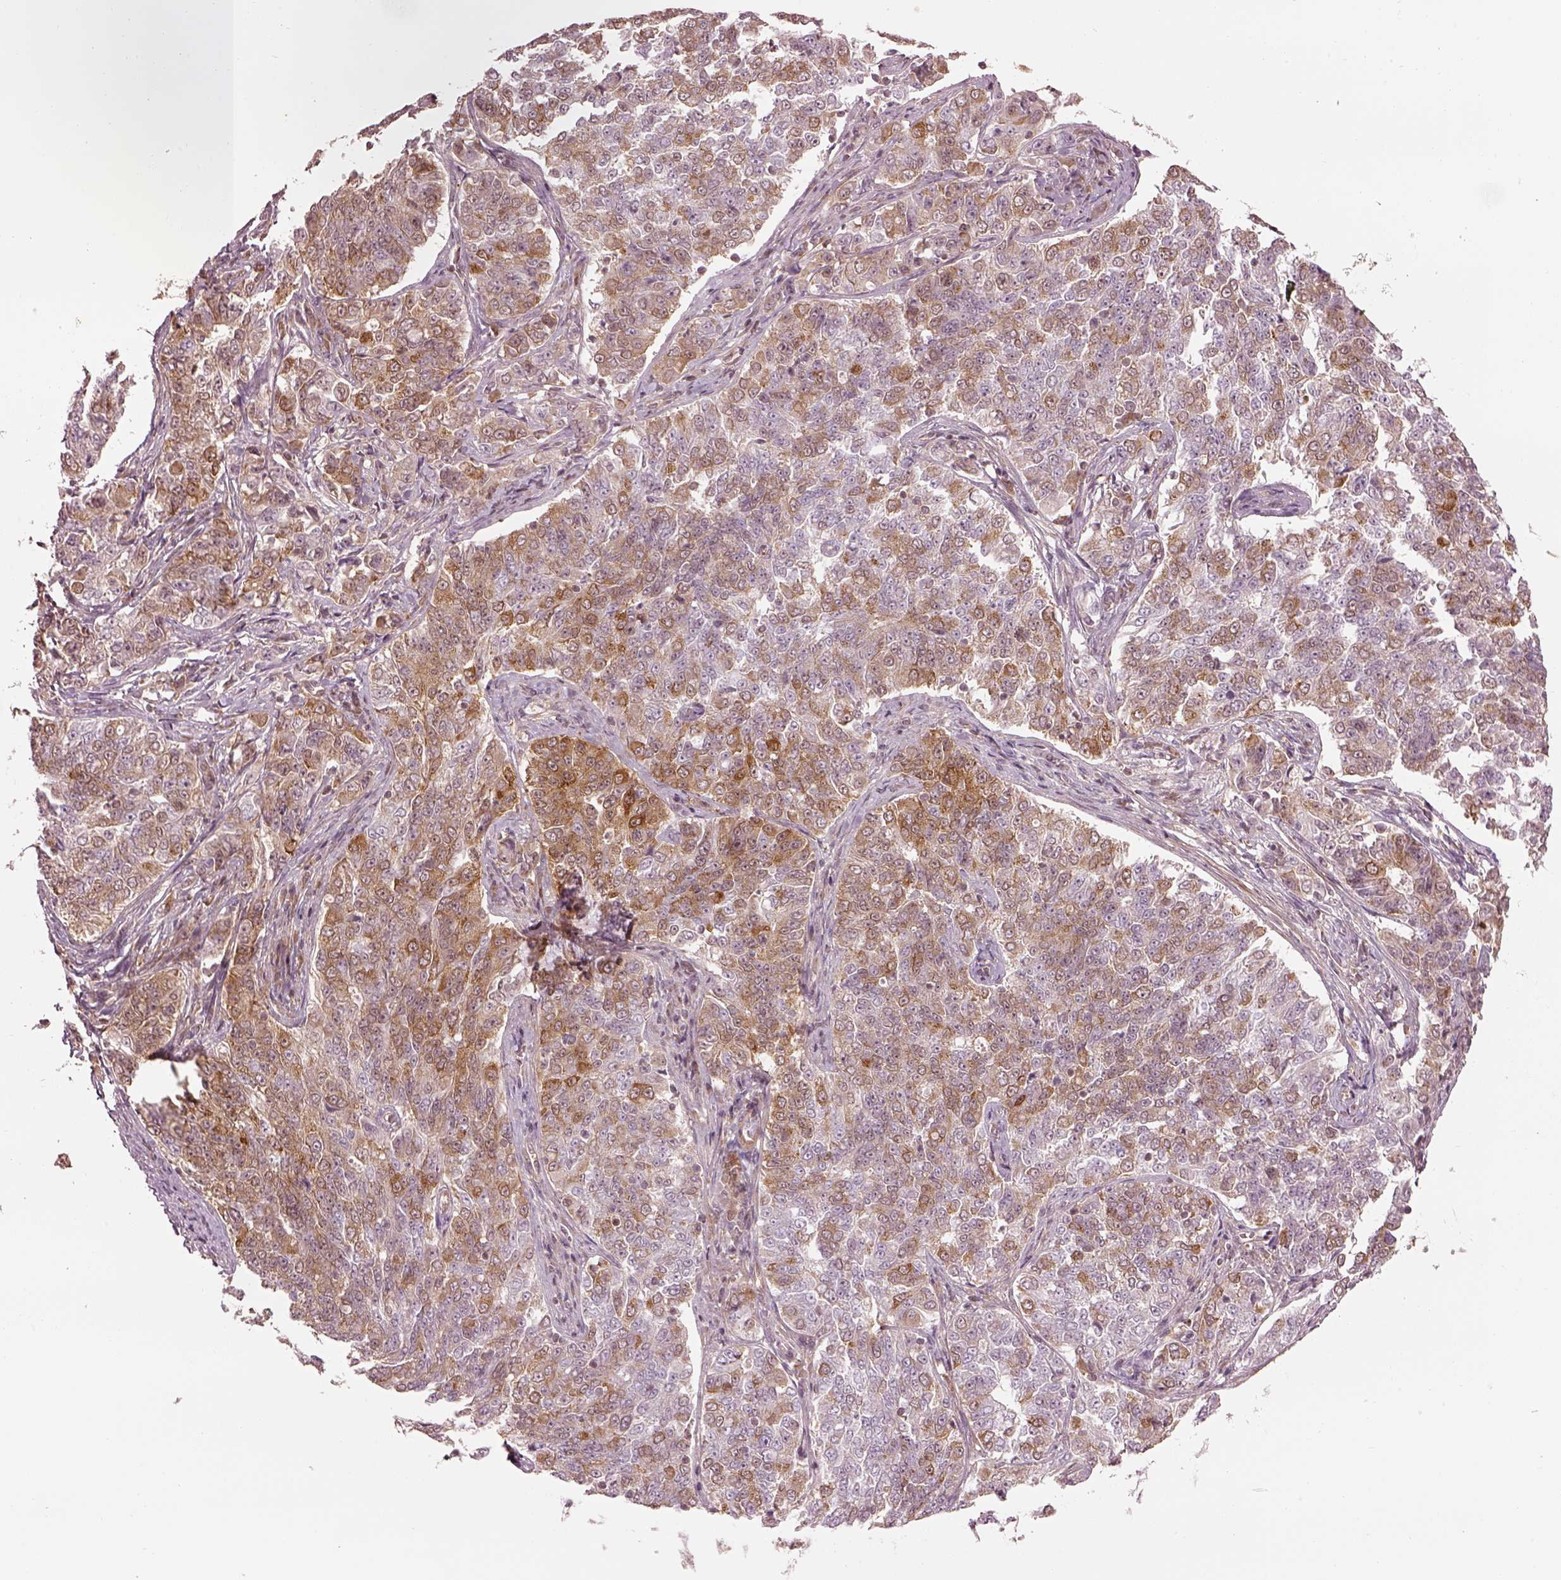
{"staining": {"intensity": "moderate", "quantity": "<25%", "location": "cytoplasmic/membranous"}, "tissue": "endometrial cancer", "cell_type": "Tumor cells", "image_type": "cancer", "snomed": [{"axis": "morphology", "description": "Adenocarcinoma, NOS"}, {"axis": "topography", "description": "Endometrium"}], "caption": "This micrograph exhibits endometrial adenocarcinoma stained with immunohistochemistry to label a protein in brown. The cytoplasmic/membranous of tumor cells show moderate positivity for the protein. Nuclei are counter-stained blue.", "gene": "LSM14A", "patient": {"sex": "female", "age": 43}}